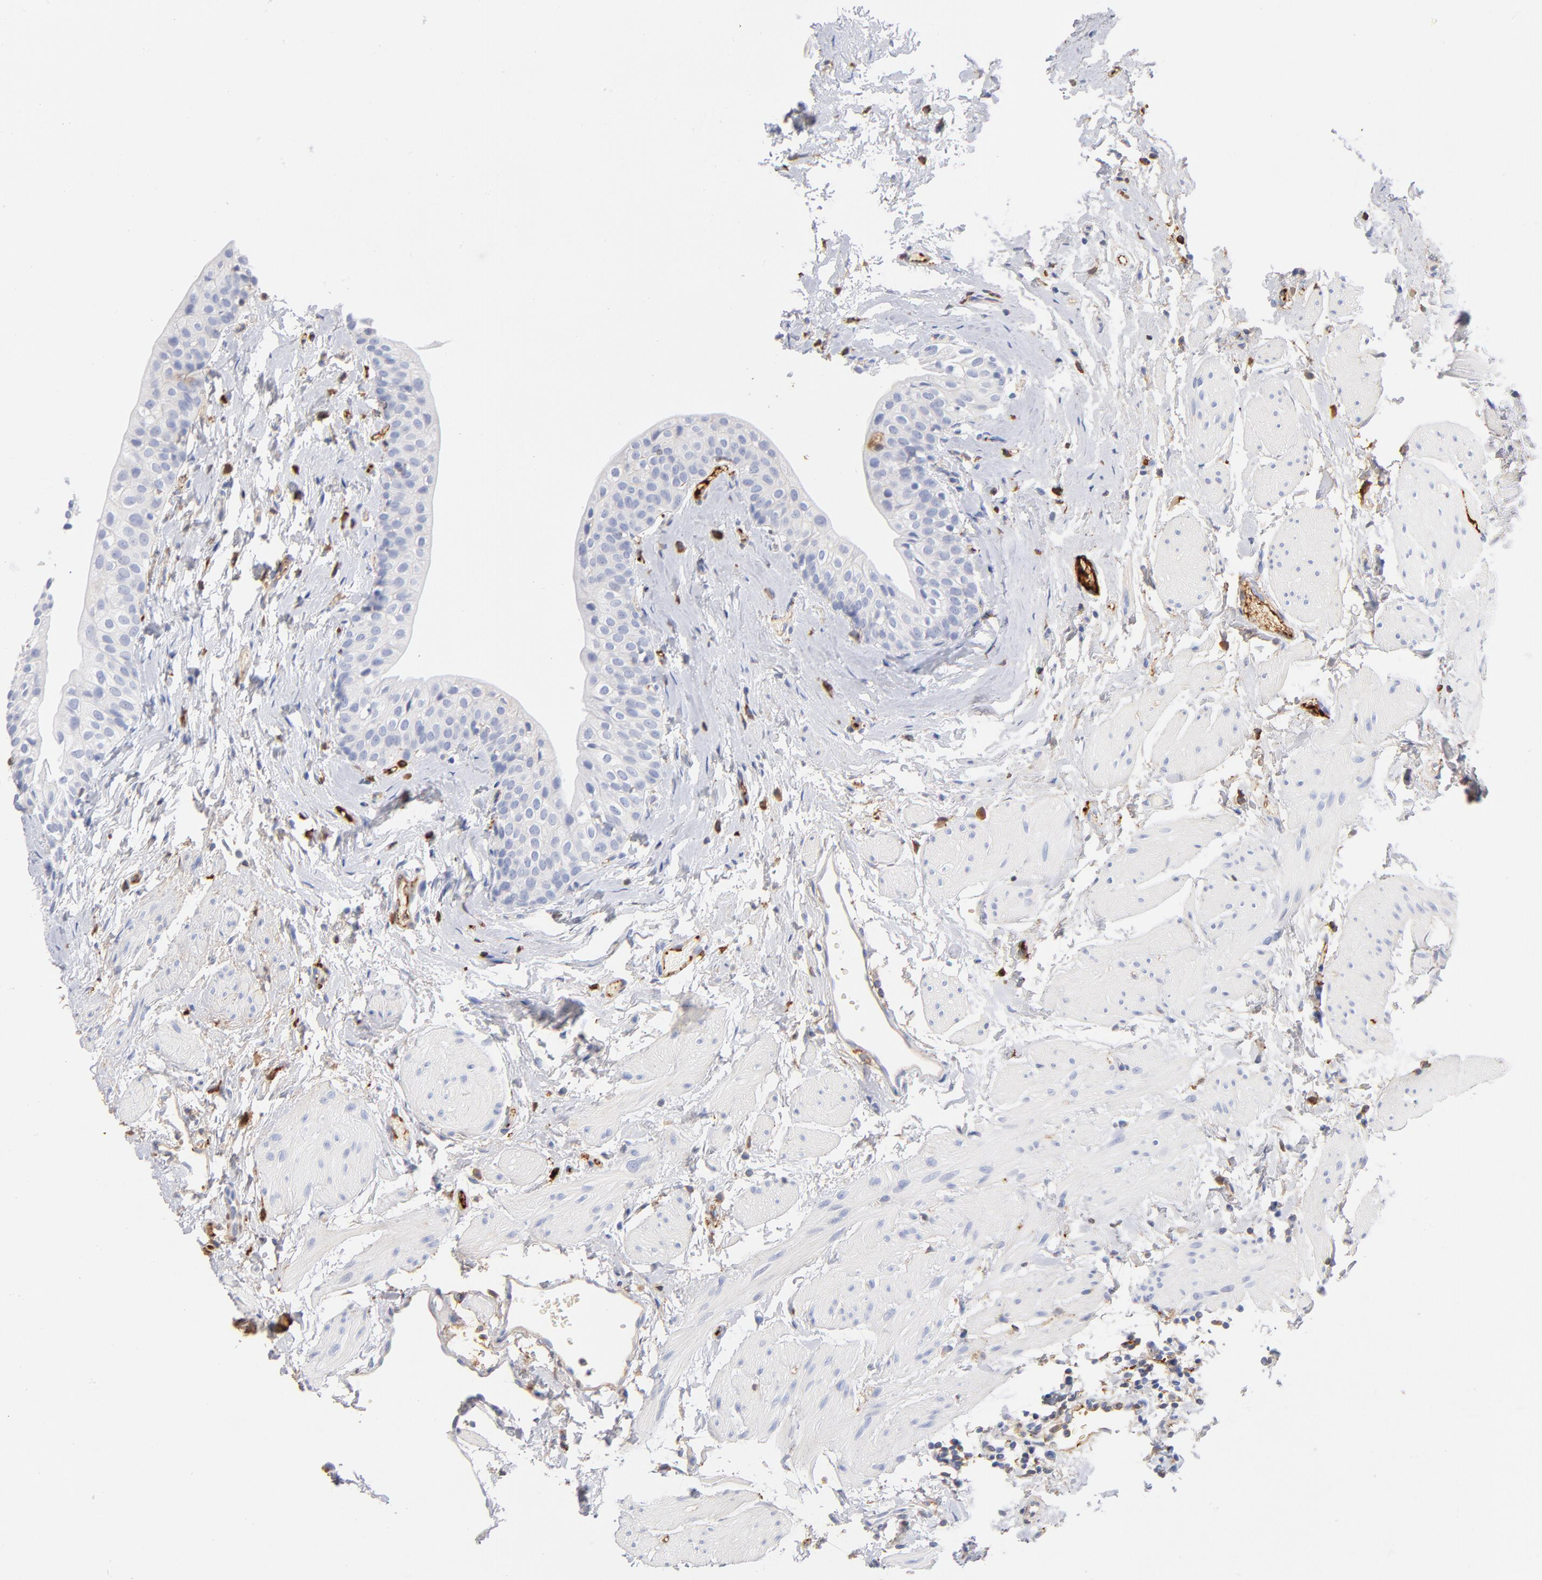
{"staining": {"intensity": "negative", "quantity": "none", "location": "none"}, "tissue": "urinary bladder", "cell_type": "Urothelial cells", "image_type": "normal", "snomed": [{"axis": "morphology", "description": "Normal tissue, NOS"}, {"axis": "topography", "description": "Urinary bladder"}], "caption": "Immunohistochemistry (IHC) image of benign urinary bladder: human urinary bladder stained with DAB displays no significant protein expression in urothelial cells.", "gene": "C3", "patient": {"sex": "male", "age": 59}}